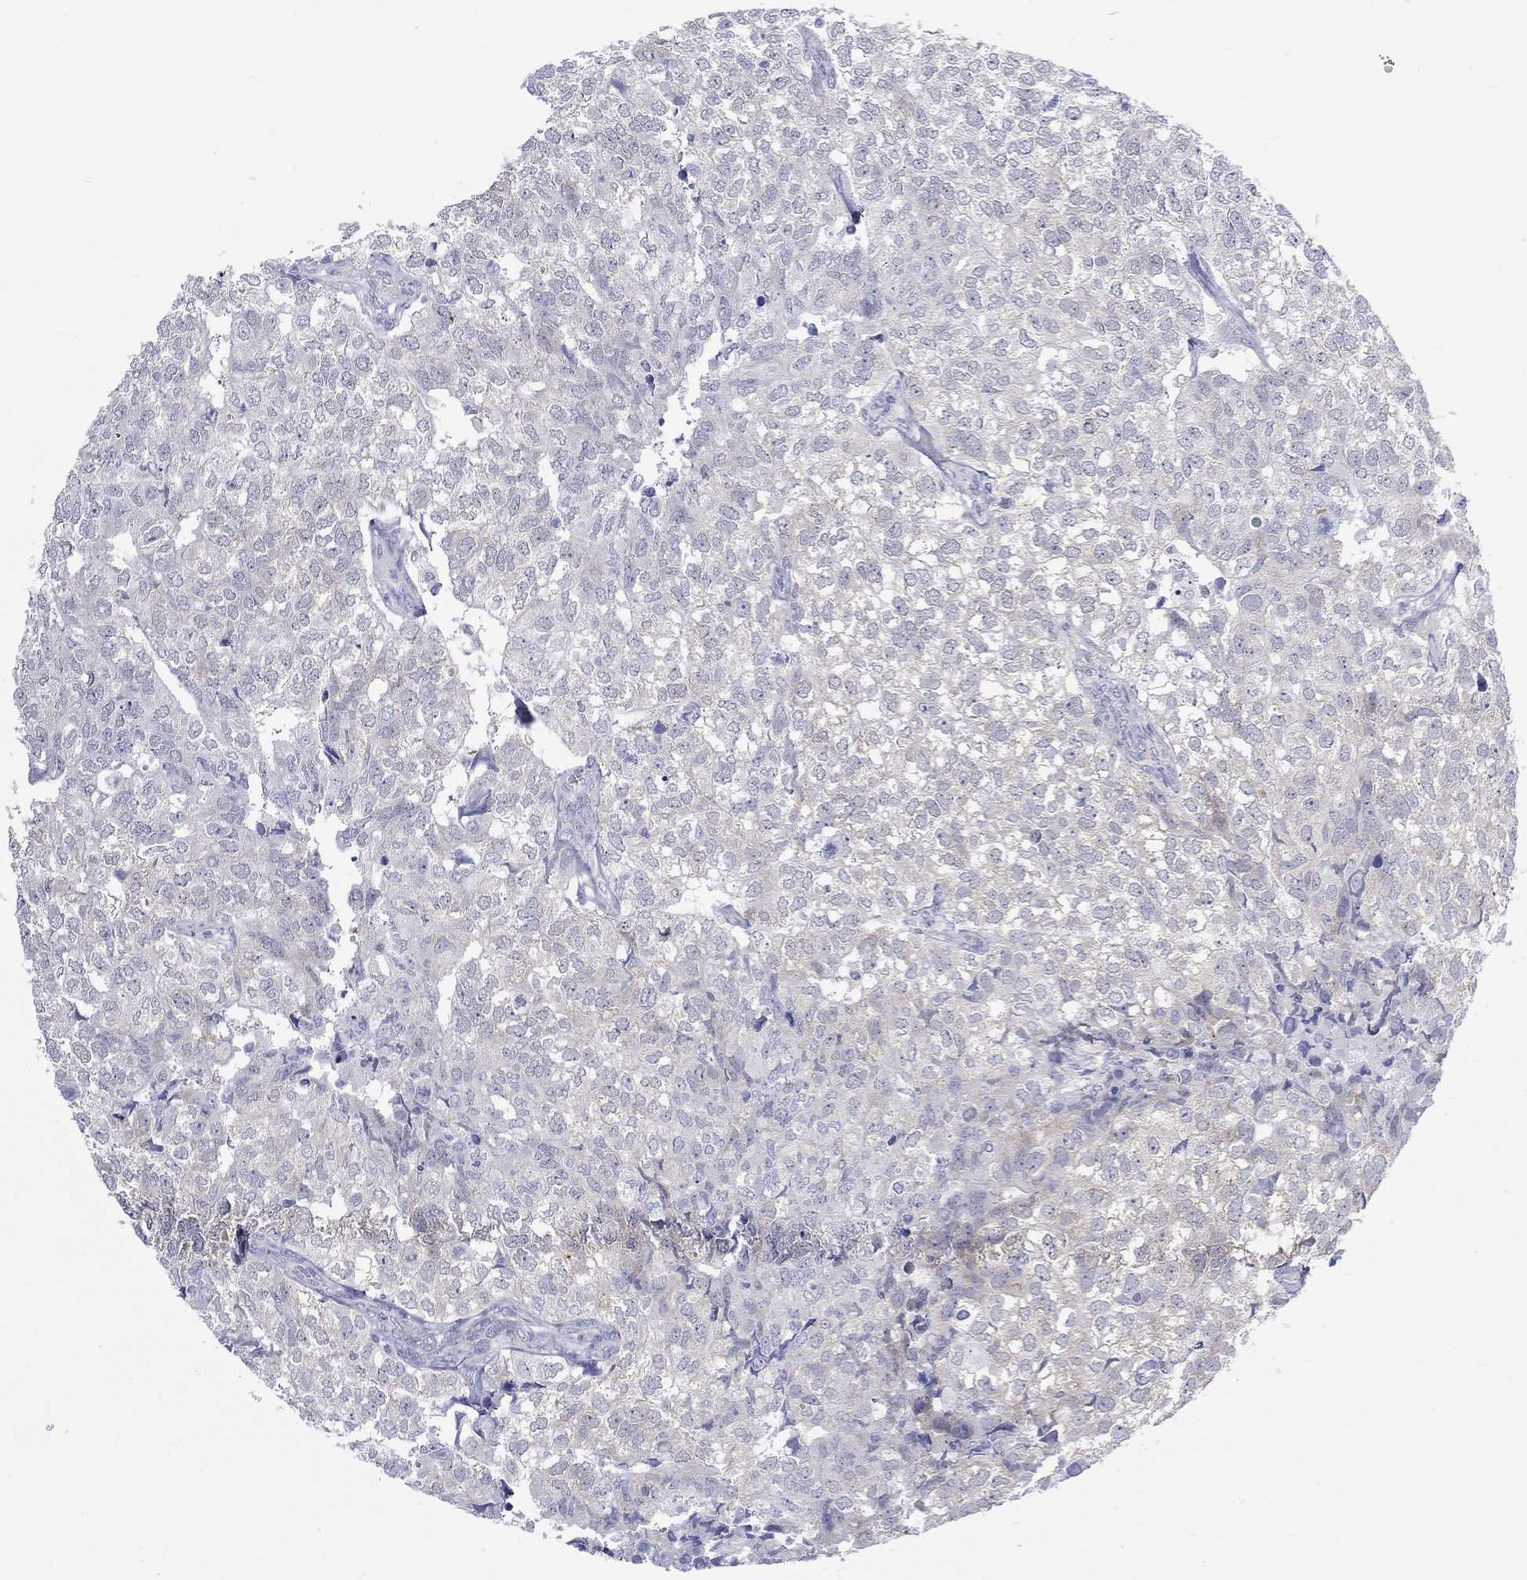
{"staining": {"intensity": "negative", "quantity": "none", "location": "none"}, "tissue": "breast cancer", "cell_type": "Tumor cells", "image_type": "cancer", "snomed": [{"axis": "morphology", "description": "Duct carcinoma"}, {"axis": "topography", "description": "Breast"}], "caption": "Immunohistochemistry of infiltrating ductal carcinoma (breast) demonstrates no staining in tumor cells.", "gene": "CERS1", "patient": {"sex": "female", "age": 30}}